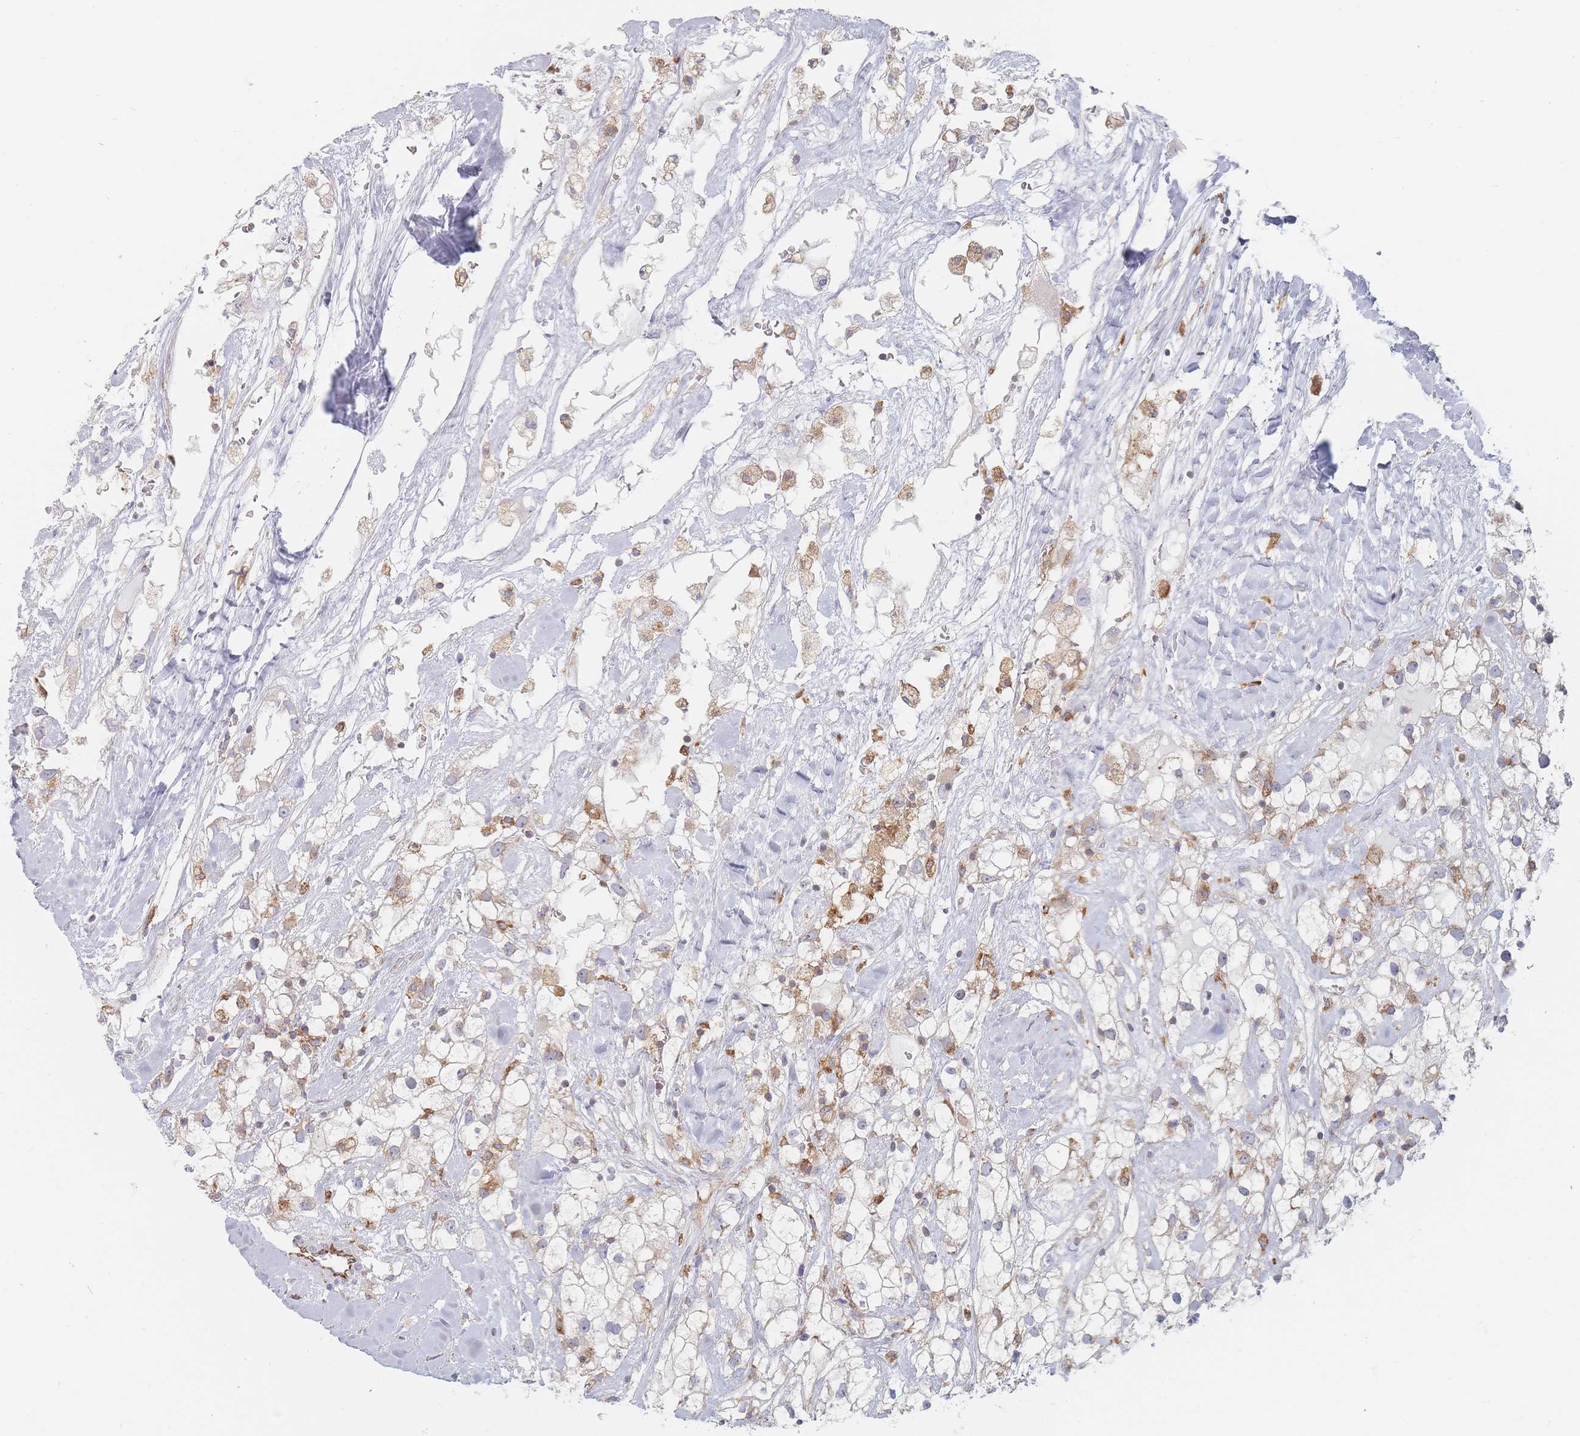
{"staining": {"intensity": "moderate", "quantity": "<25%", "location": "cytoplasmic/membranous"}, "tissue": "renal cancer", "cell_type": "Tumor cells", "image_type": "cancer", "snomed": [{"axis": "morphology", "description": "Adenocarcinoma, NOS"}, {"axis": "topography", "description": "Kidney"}], "caption": "Renal adenocarcinoma tissue demonstrates moderate cytoplasmic/membranous expression in approximately <25% of tumor cells (brown staining indicates protein expression, while blue staining denotes nuclei).", "gene": "MAP1S", "patient": {"sex": "male", "age": 59}}